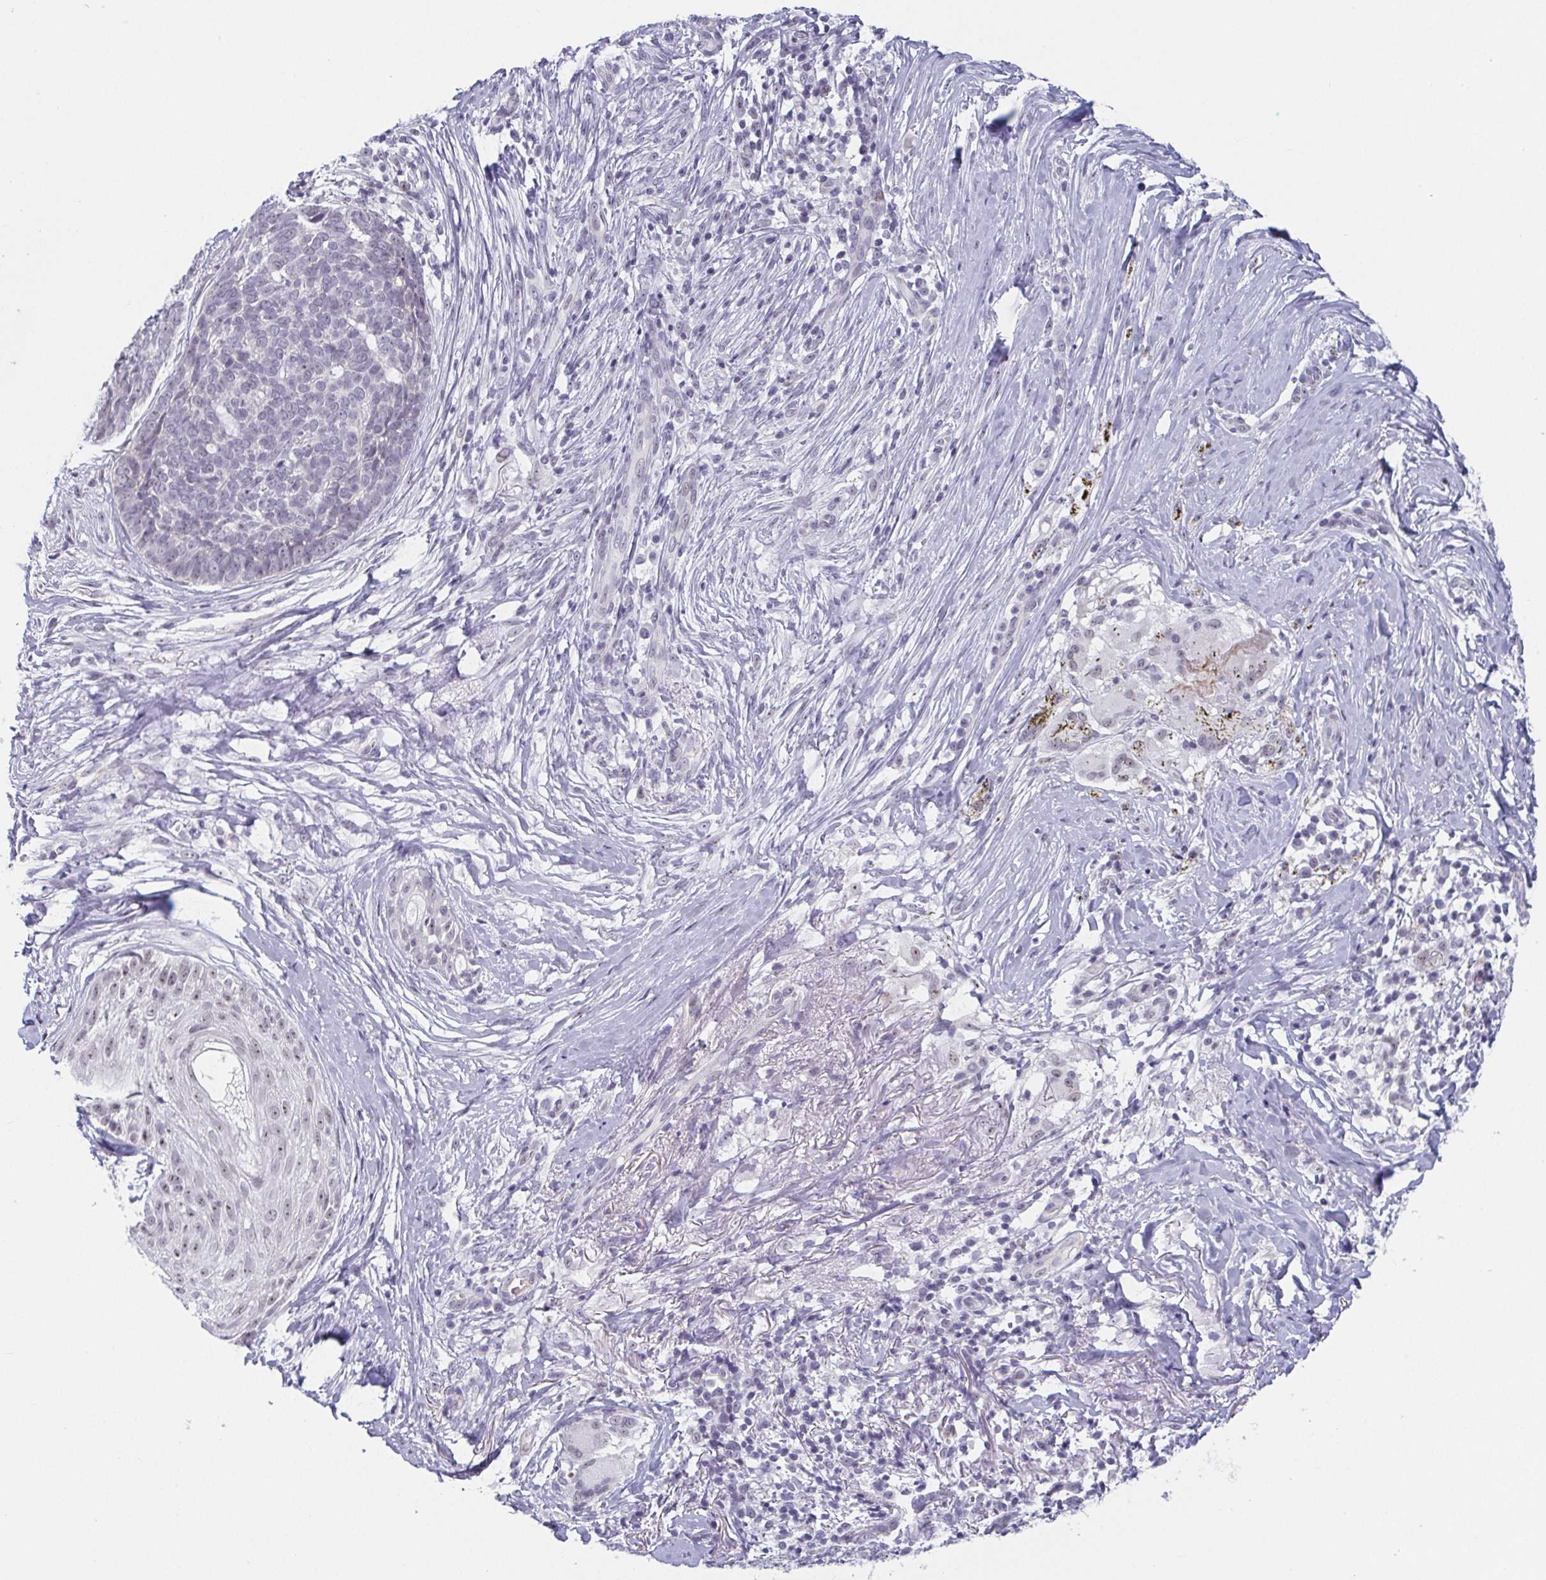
{"staining": {"intensity": "negative", "quantity": "none", "location": "none"}, "tissue": "skin cancer", "cell_type": "Tumor cells", "image_type": "cancer", "snomed": [{"axis": "morphology", "description": "Basal cell carcinoma"}, {"axis": "topography", "description": "Skin"}, {"axis": "topography", "description": "Skin of nose"}], "caption": "This is a photomicrograph of IHC staining of basal cell carcinoma (skin), which shows no positivity in tumor cells.", "gene": "EXOSC7", "patient": {"sex": "female", "age": 81}}